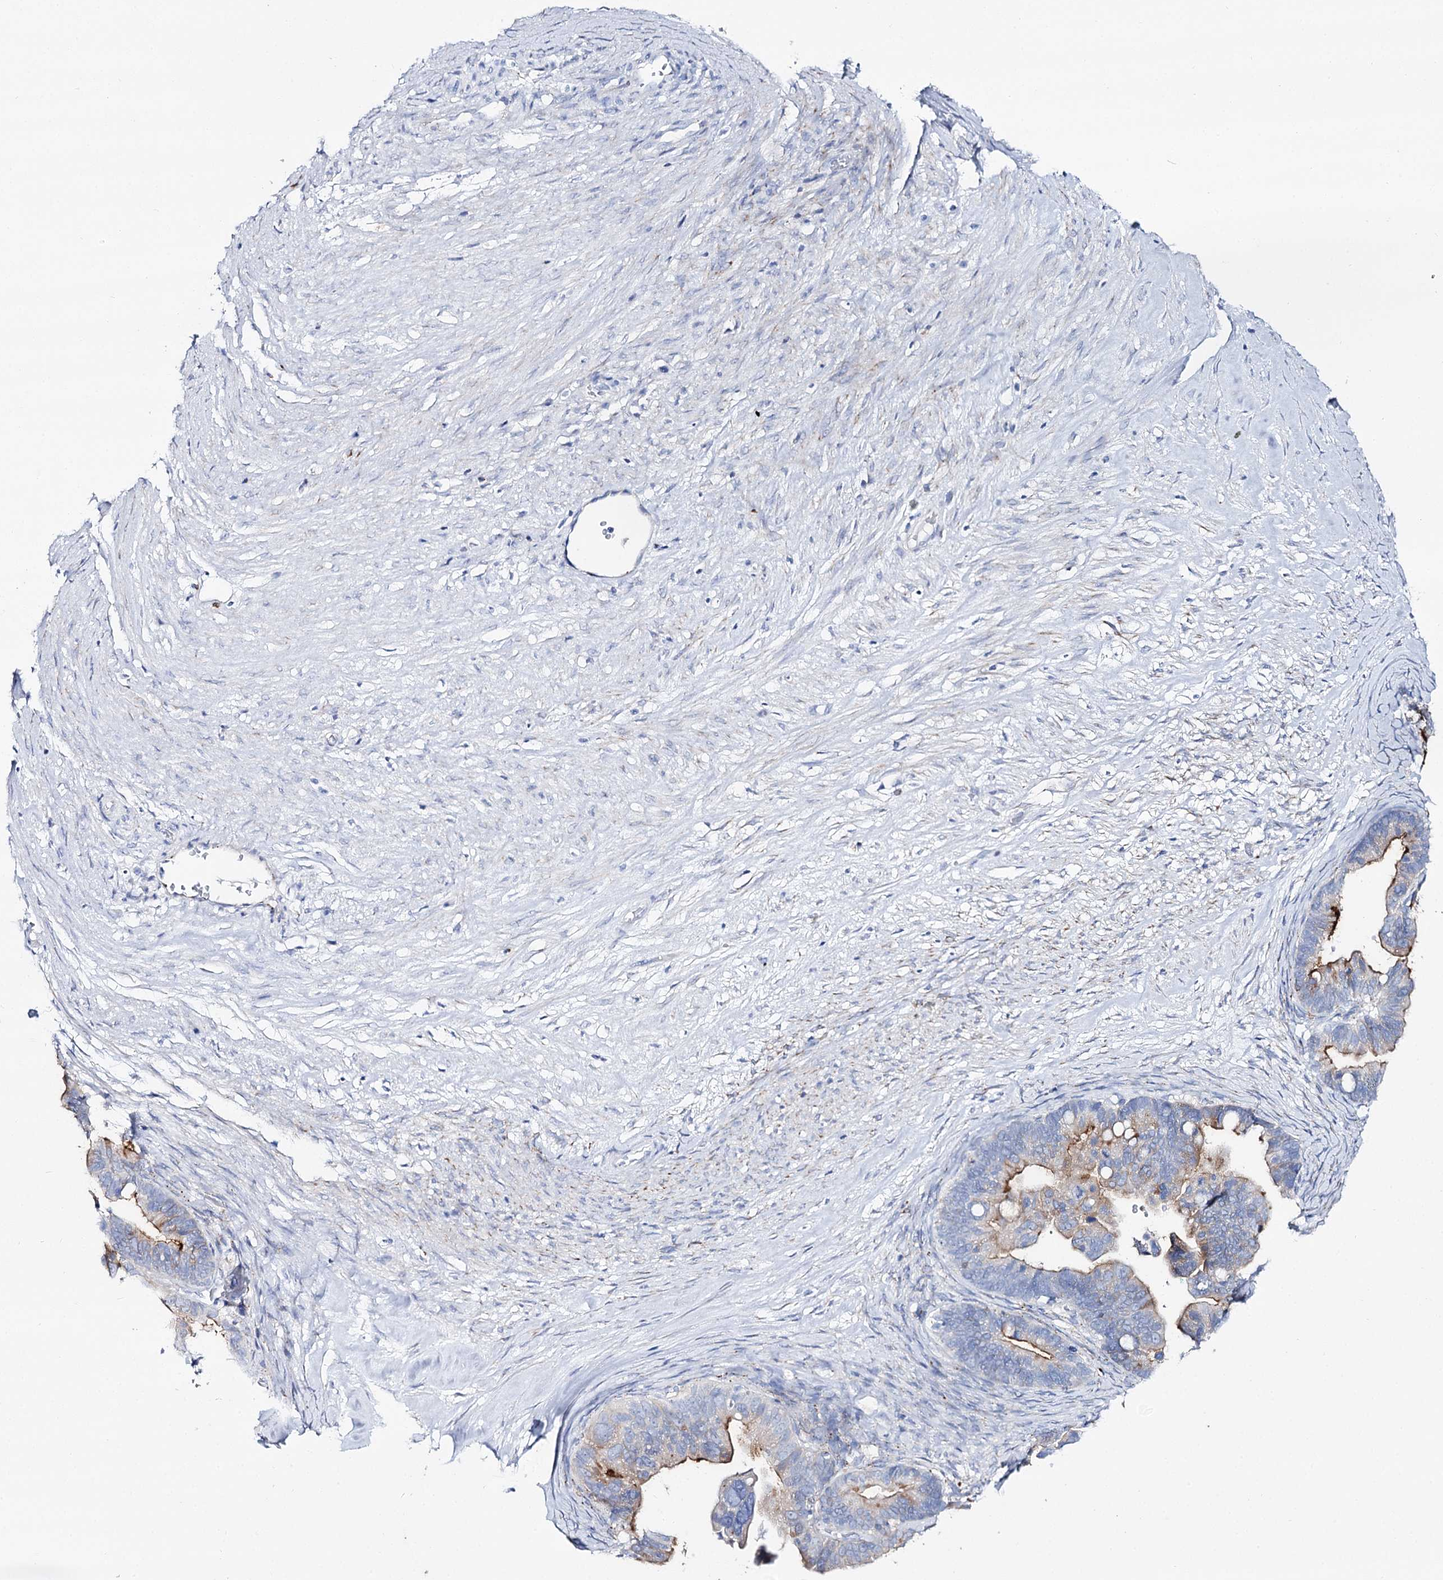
{"staining": {"intensity": "weak", "quantity": "25%-75%", "location": "cytoplasmic/membranous"}, "tissue": "ovarian cancer", "cell_type": "Tumor cells", "image_type": "cancer", "snomed": [{"axis": "morphology", "description": "Cystadenocarcinoma, serous, NOS"}, {"axis": "topography", "description": "Ovary"}], "caption": "The histopathology image demonstrates a brown stain indicating the presence of a protein in the cytoplasmic/membranous of tumor cells in ovarian cancer.", "gene": "SLC3A1", "patient": {"sex": "female", "age": 56}}